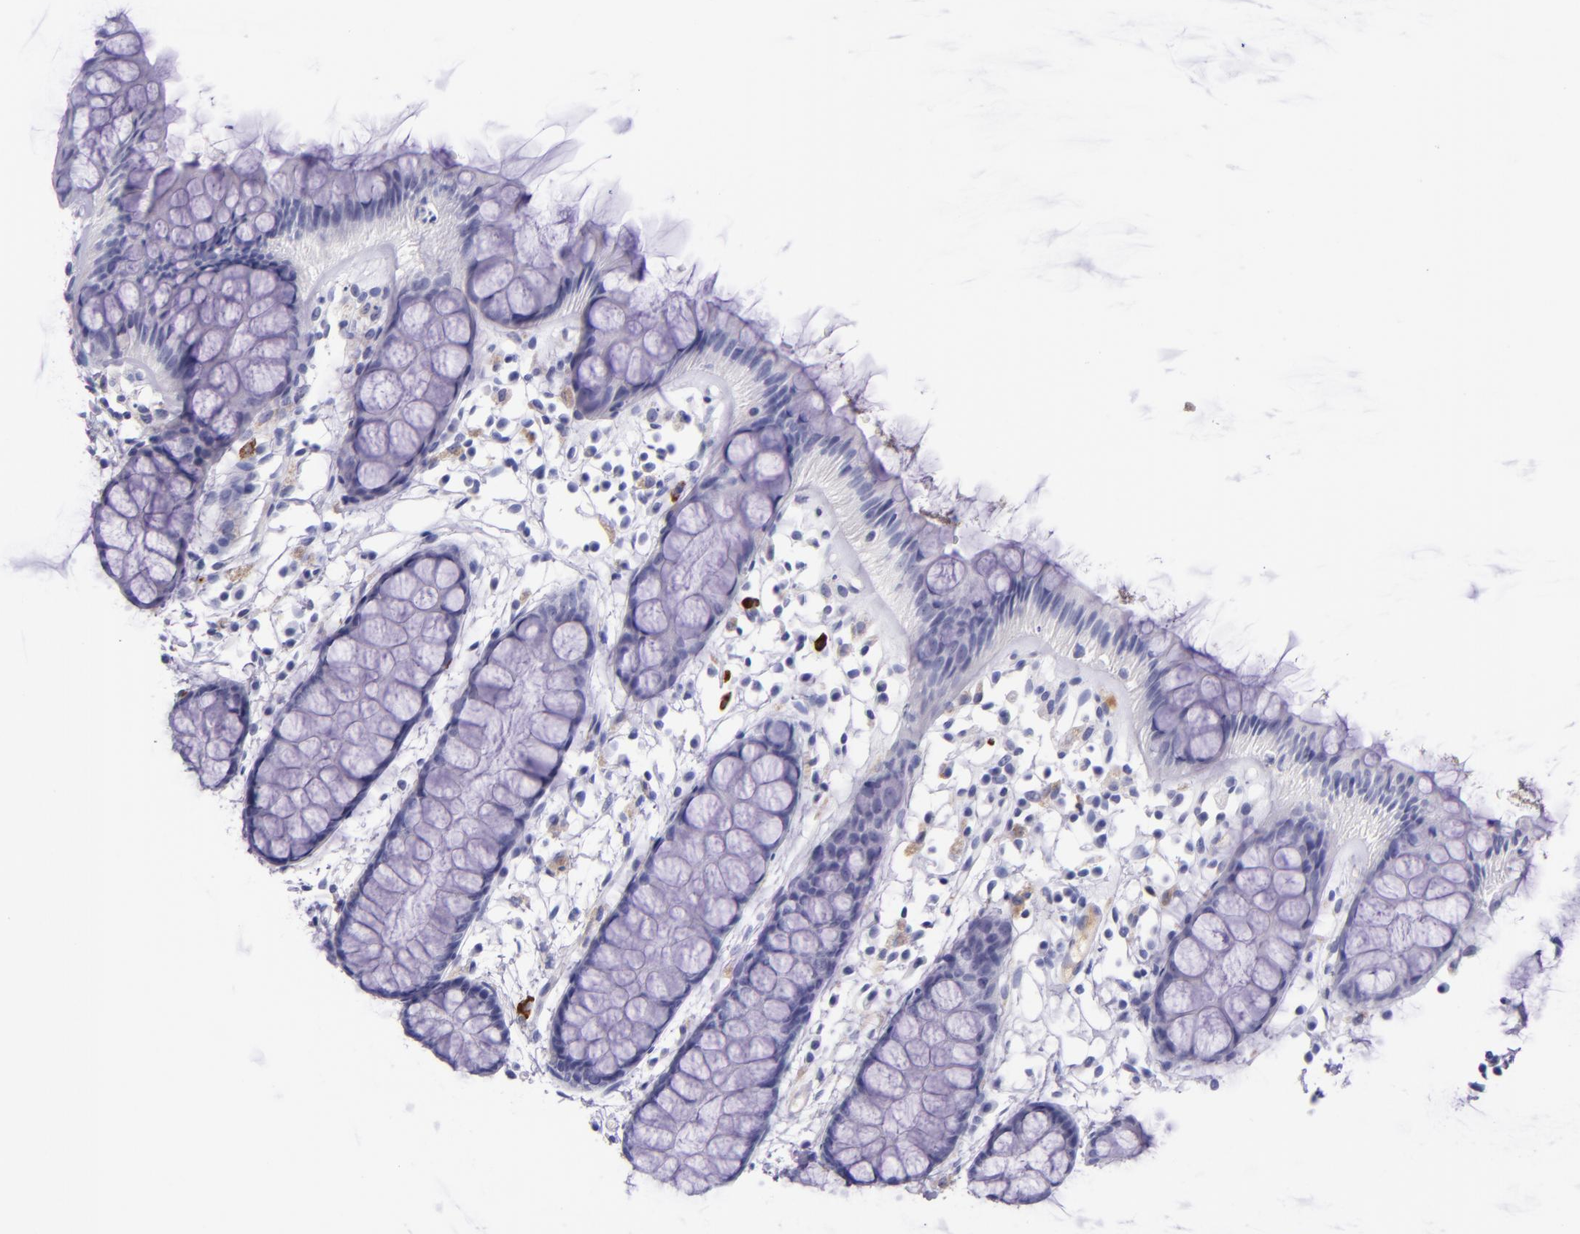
{"staining": {"intensity": "negative", "quantity": "none", "location": "none"}, "tissue": "rectum", "cell_type": "Glandular cells", "image_type": "normal", "snomed": [{"axis": "morphology", "description": "Normal tissue, NOS"}, {"axis": "topography", "description": "Rectum"}], "caption": "Immunohistochemical staining of unremarkable human rectum demonstrates no significant expression in glandular cells.", "gene": "KNG1", "patient": {"sex": "female", "age": 66}}